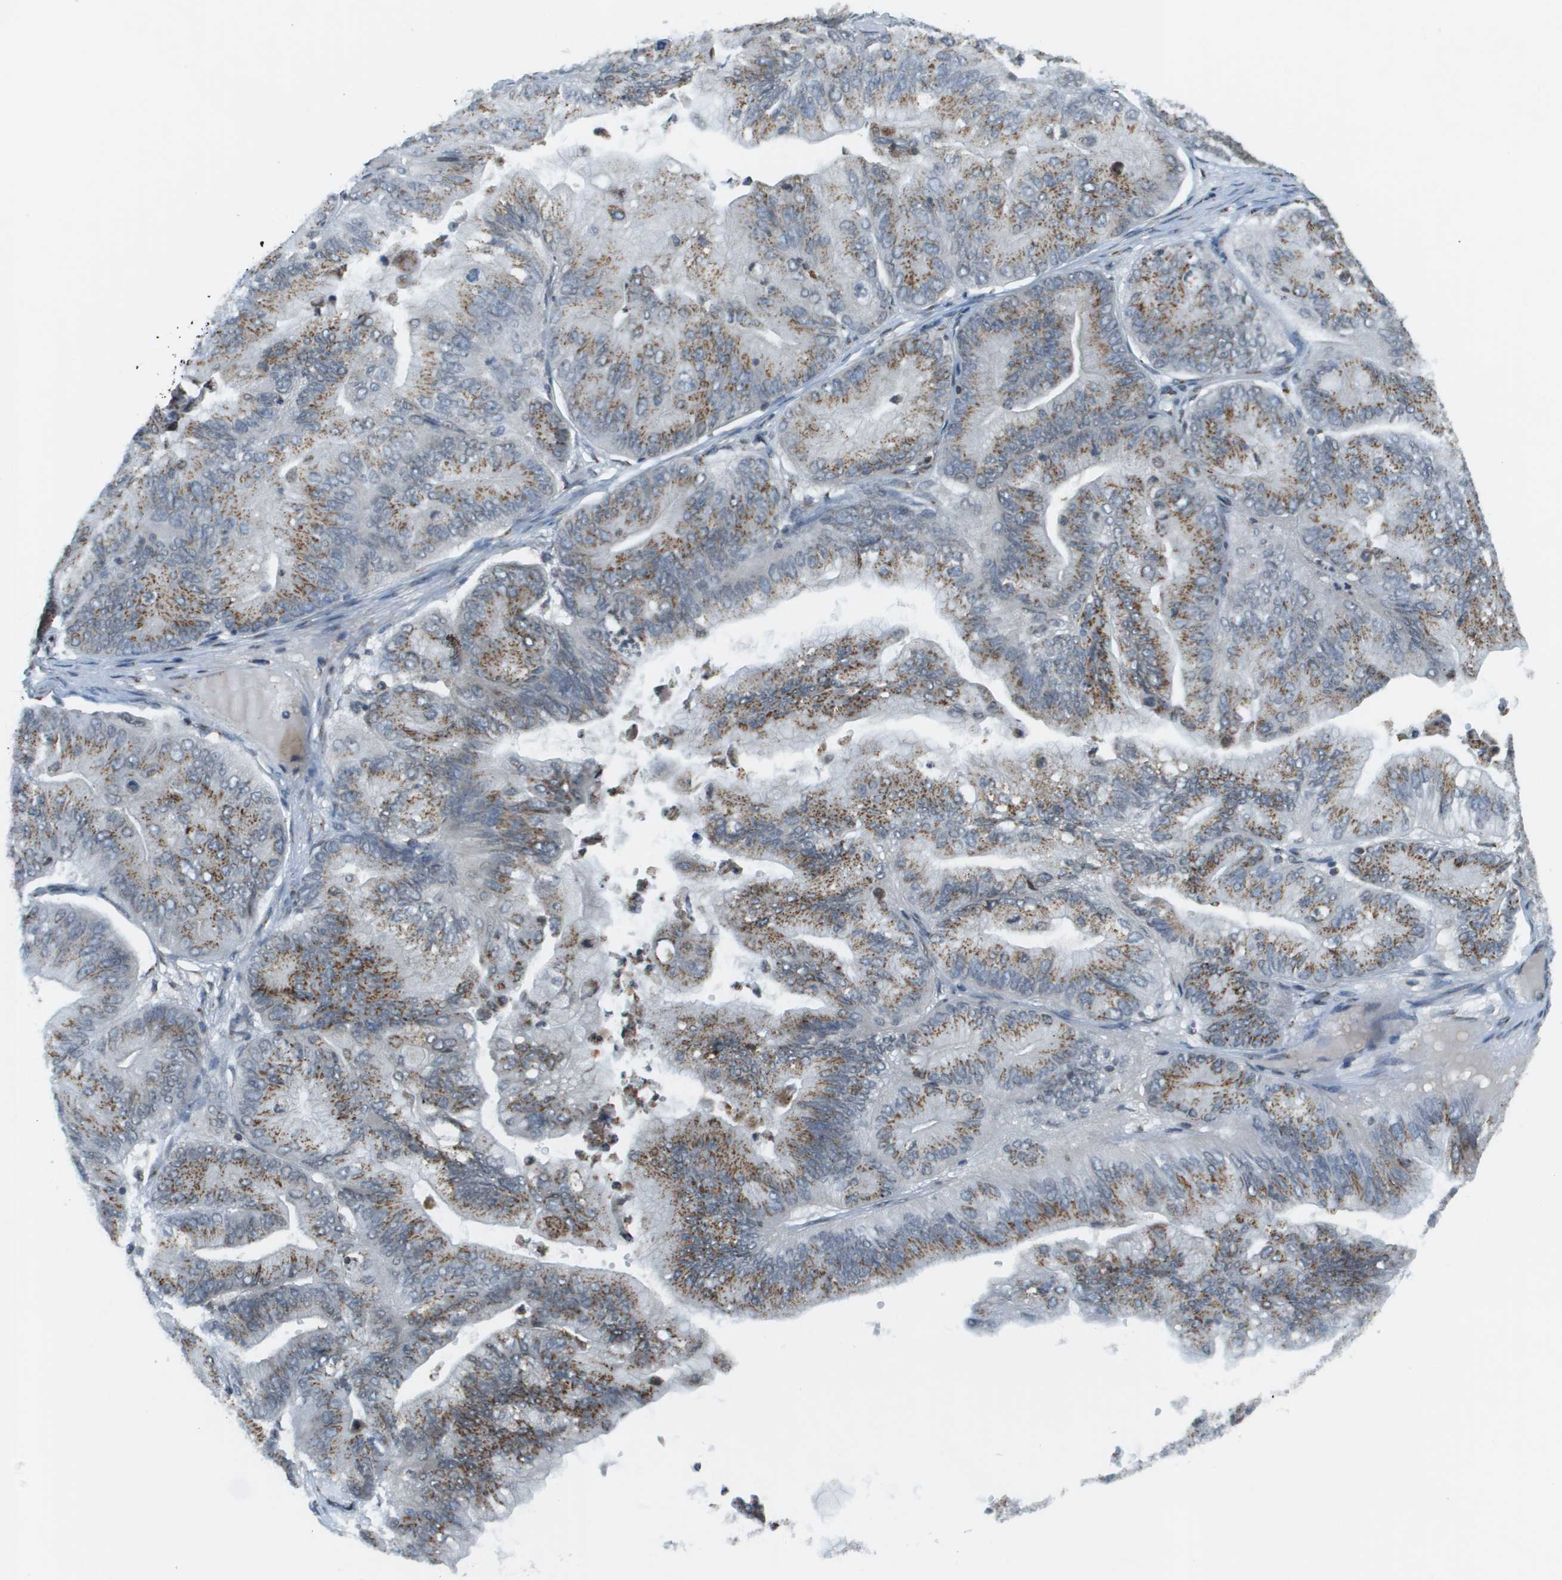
{"staining": {"intensity": "moderate", "quantity": ">75%", "location": "cytoplasmic/membranous"}, "tissue": "ovarian cancer", "cell_type": "Tumor cells", "image_type": "cancer", "snomed": [{"axis": "morphology", "description": "Cystadenocarcinoma, mucinous, NOS"}, {"axis": "topography", "description": "Ovary"}], "caption": "High-power microscopy captured an immunohistochemistry micrograph of ovarian cancer (mucinous cystadenocarcinoma), revealing moderate cytoplasmic/membranous staining in approximately >75% of tumor cells. The protein is stained brown, and the nuclei are stained in blue (DAB IHC with brightfield microscopy, high magnification).", "gene": "EVC", "patient": {"sex": "female", "age": 61}}